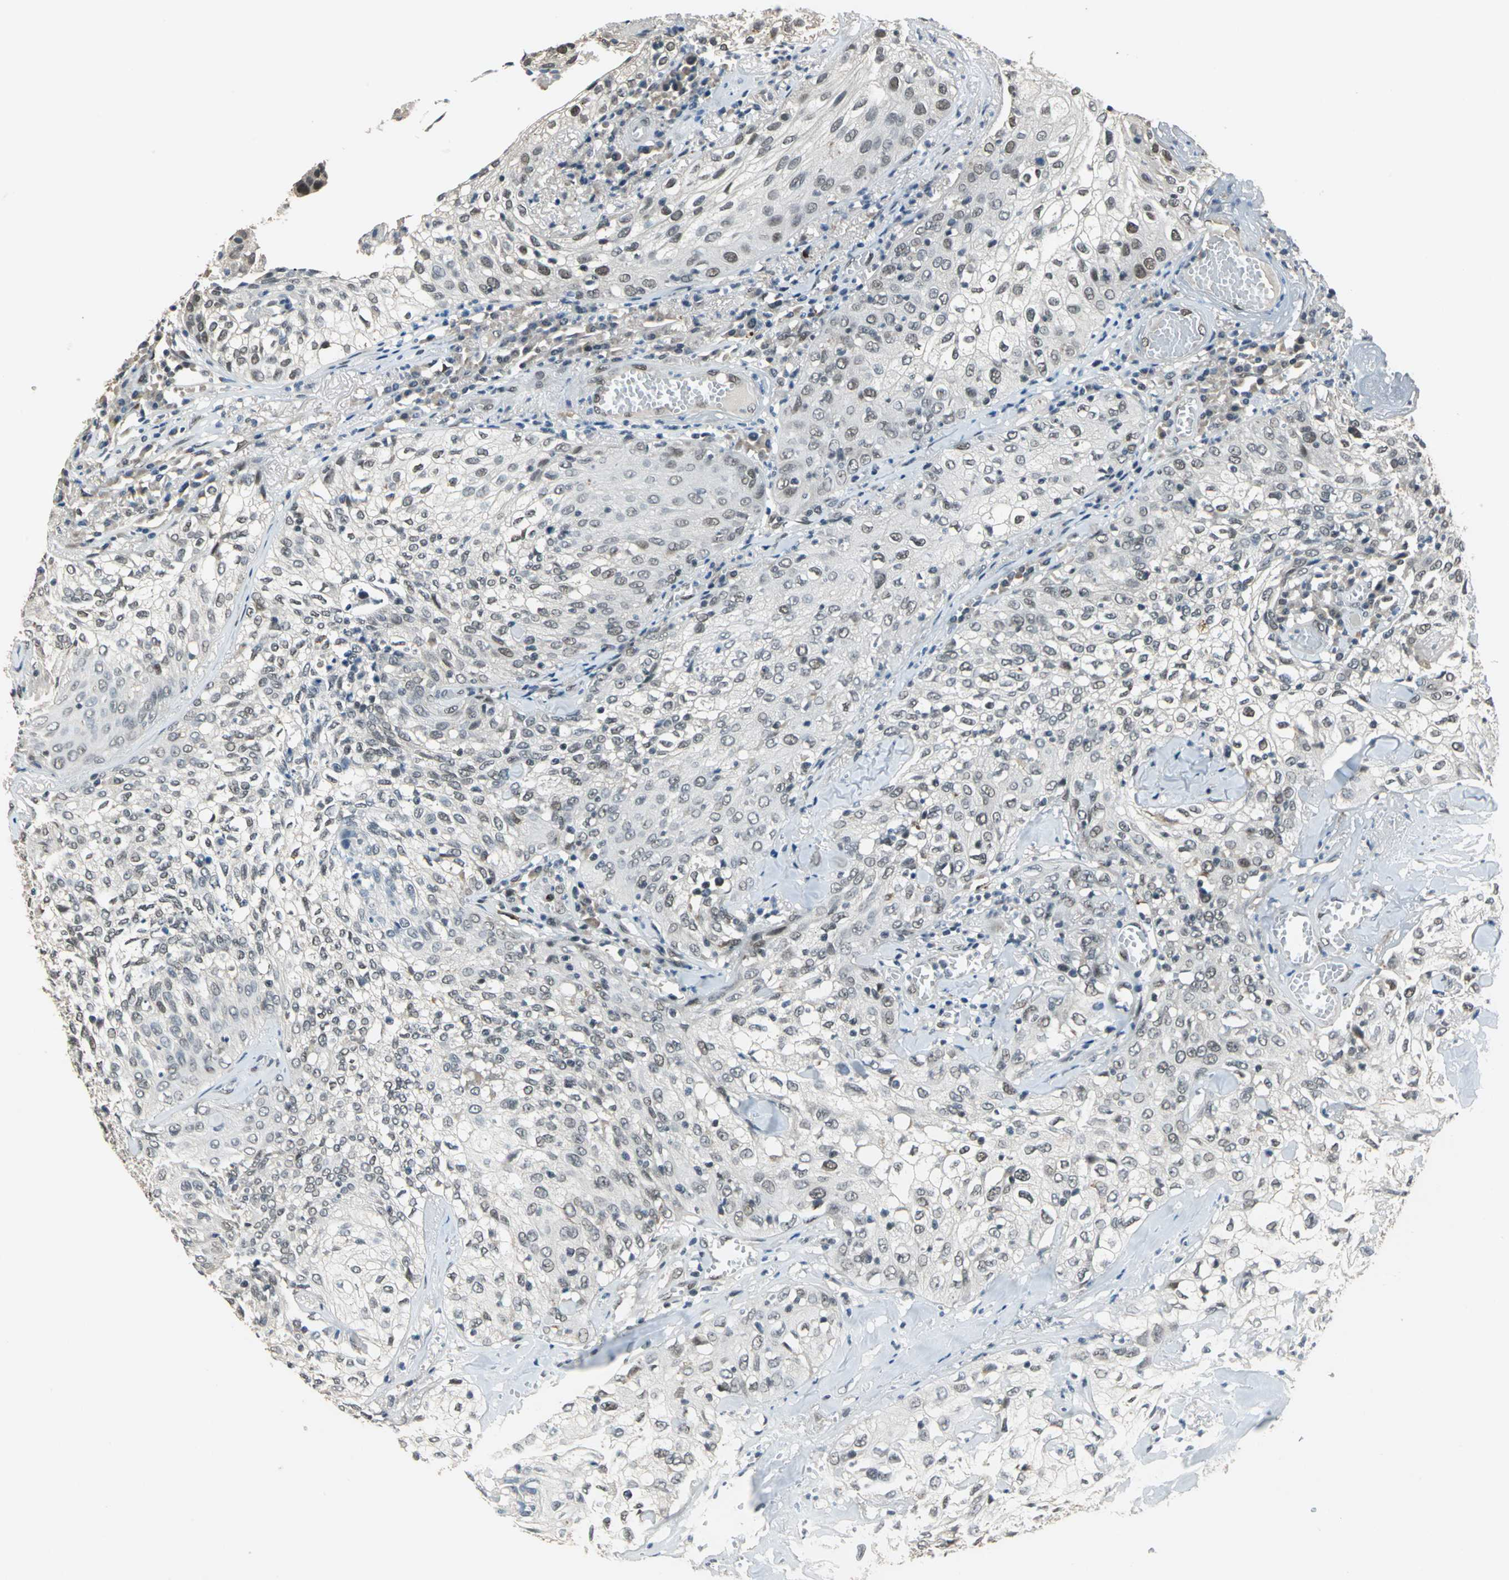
{"staining": {"intensity": "weak", "quantity": "<25%", "location": "nuclear"}, "tissue": "skin cancer", "cell_type": "Tumor cells", "image_type": "cancer", "snomed": [{"axis": "morphology", "description": "Squamous cell carcinoma, NOS"}, {"axis": "topography", "description": "Skin"}], "caption": "Skin squamous cell carcinoma stained for a protein using immunohistochemistry shows no positivity tumor cells.", "gene": "ELF2", "patient": {"sex": "male", "age": 65}}